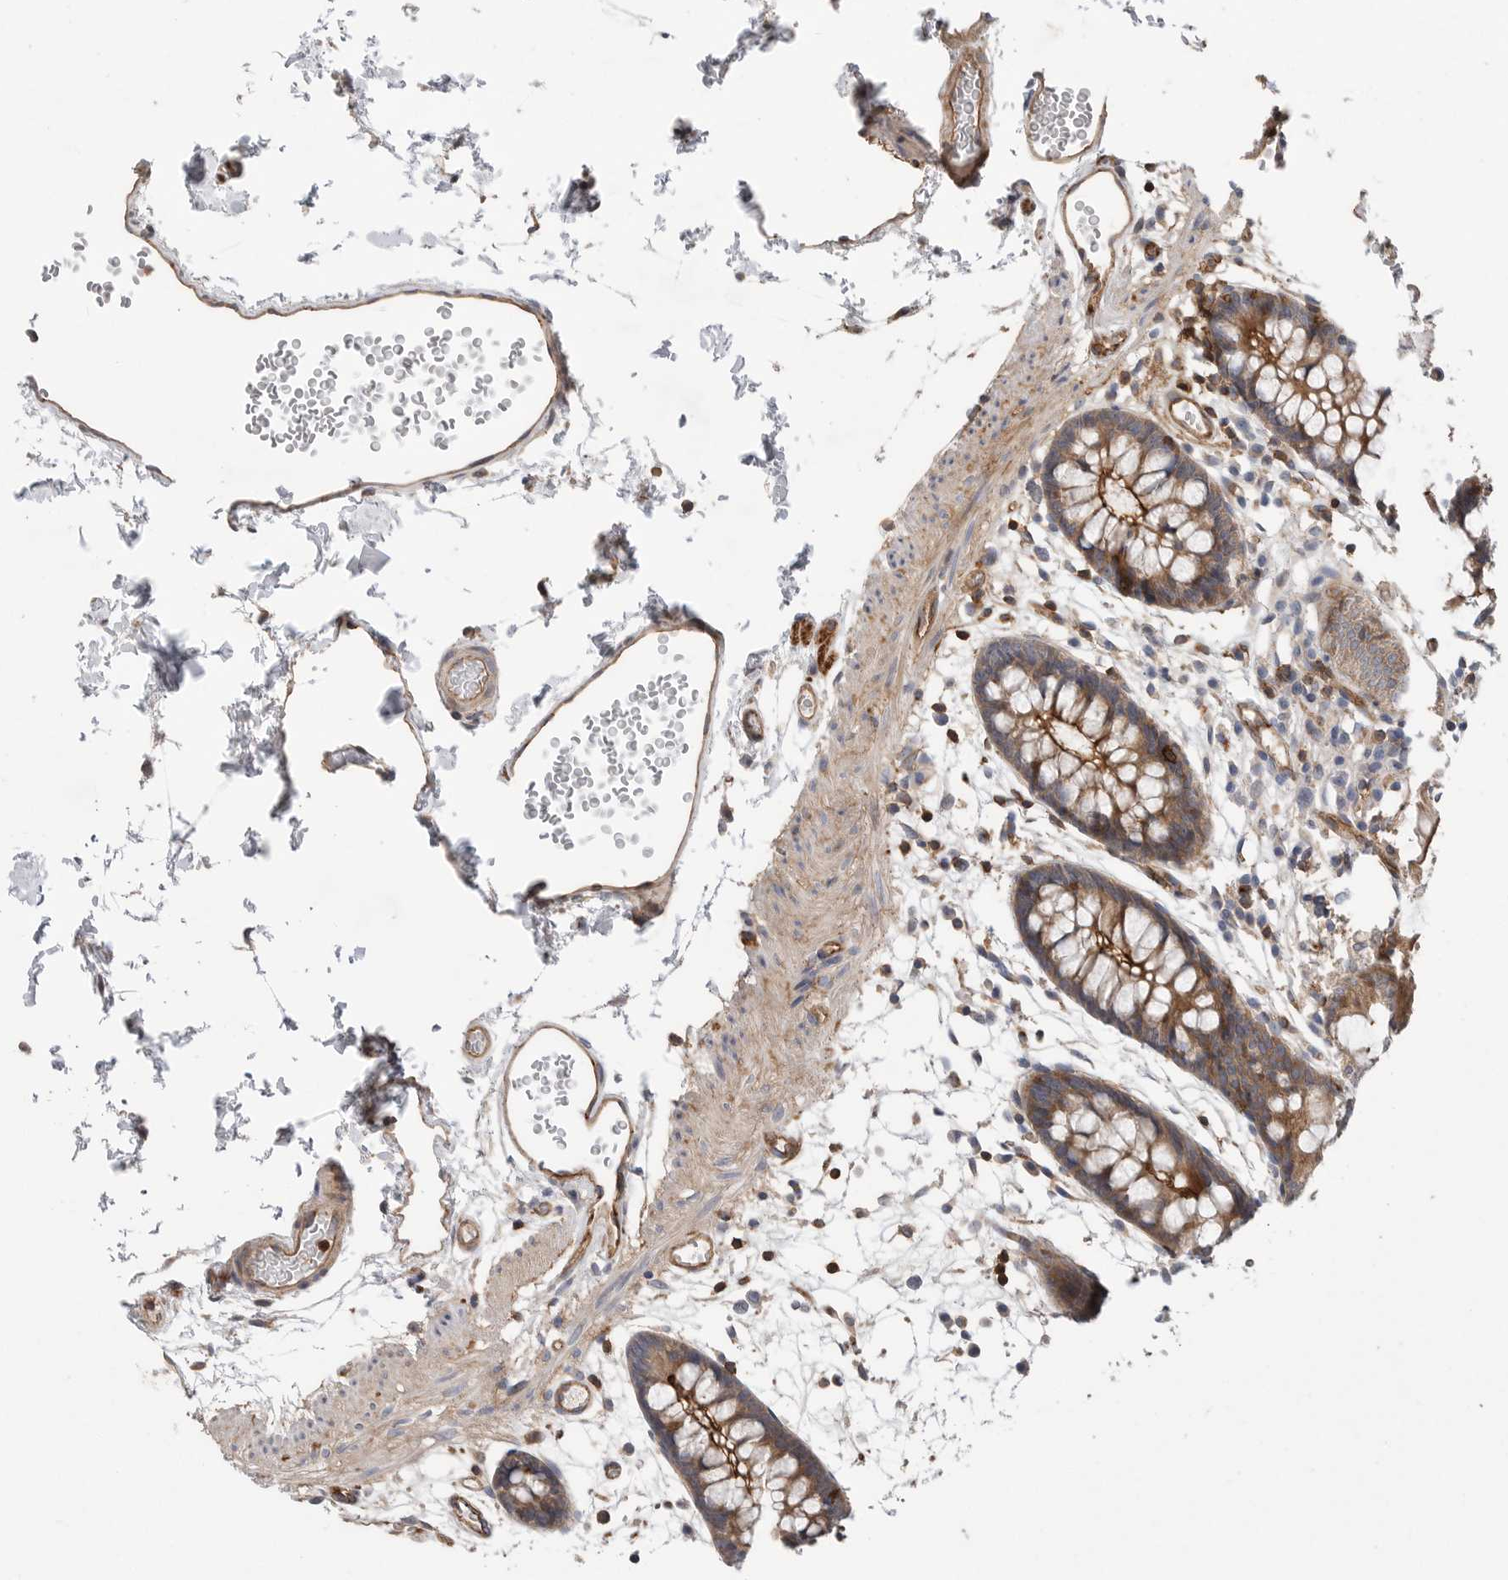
{"staining": {"intensity": "moderate", "quantity": ">75%", "location": "cytoplasmic/membranous"}, "tissue": "colon", "cell_type": "Endothelial cells", "image_type": "normal", "snomed": [{"axis": "morphology", "description": "Normal tissue, NOS"}, {"axis": "topography", "description": "Colon"}], "caption": "A brown stain highlights moderate cytoplasmic/membranous positivity of a protein in endothelial cells of benign human colon.", "gene": "PRKCH", "patient": {"sex": "male", "age": 56}}